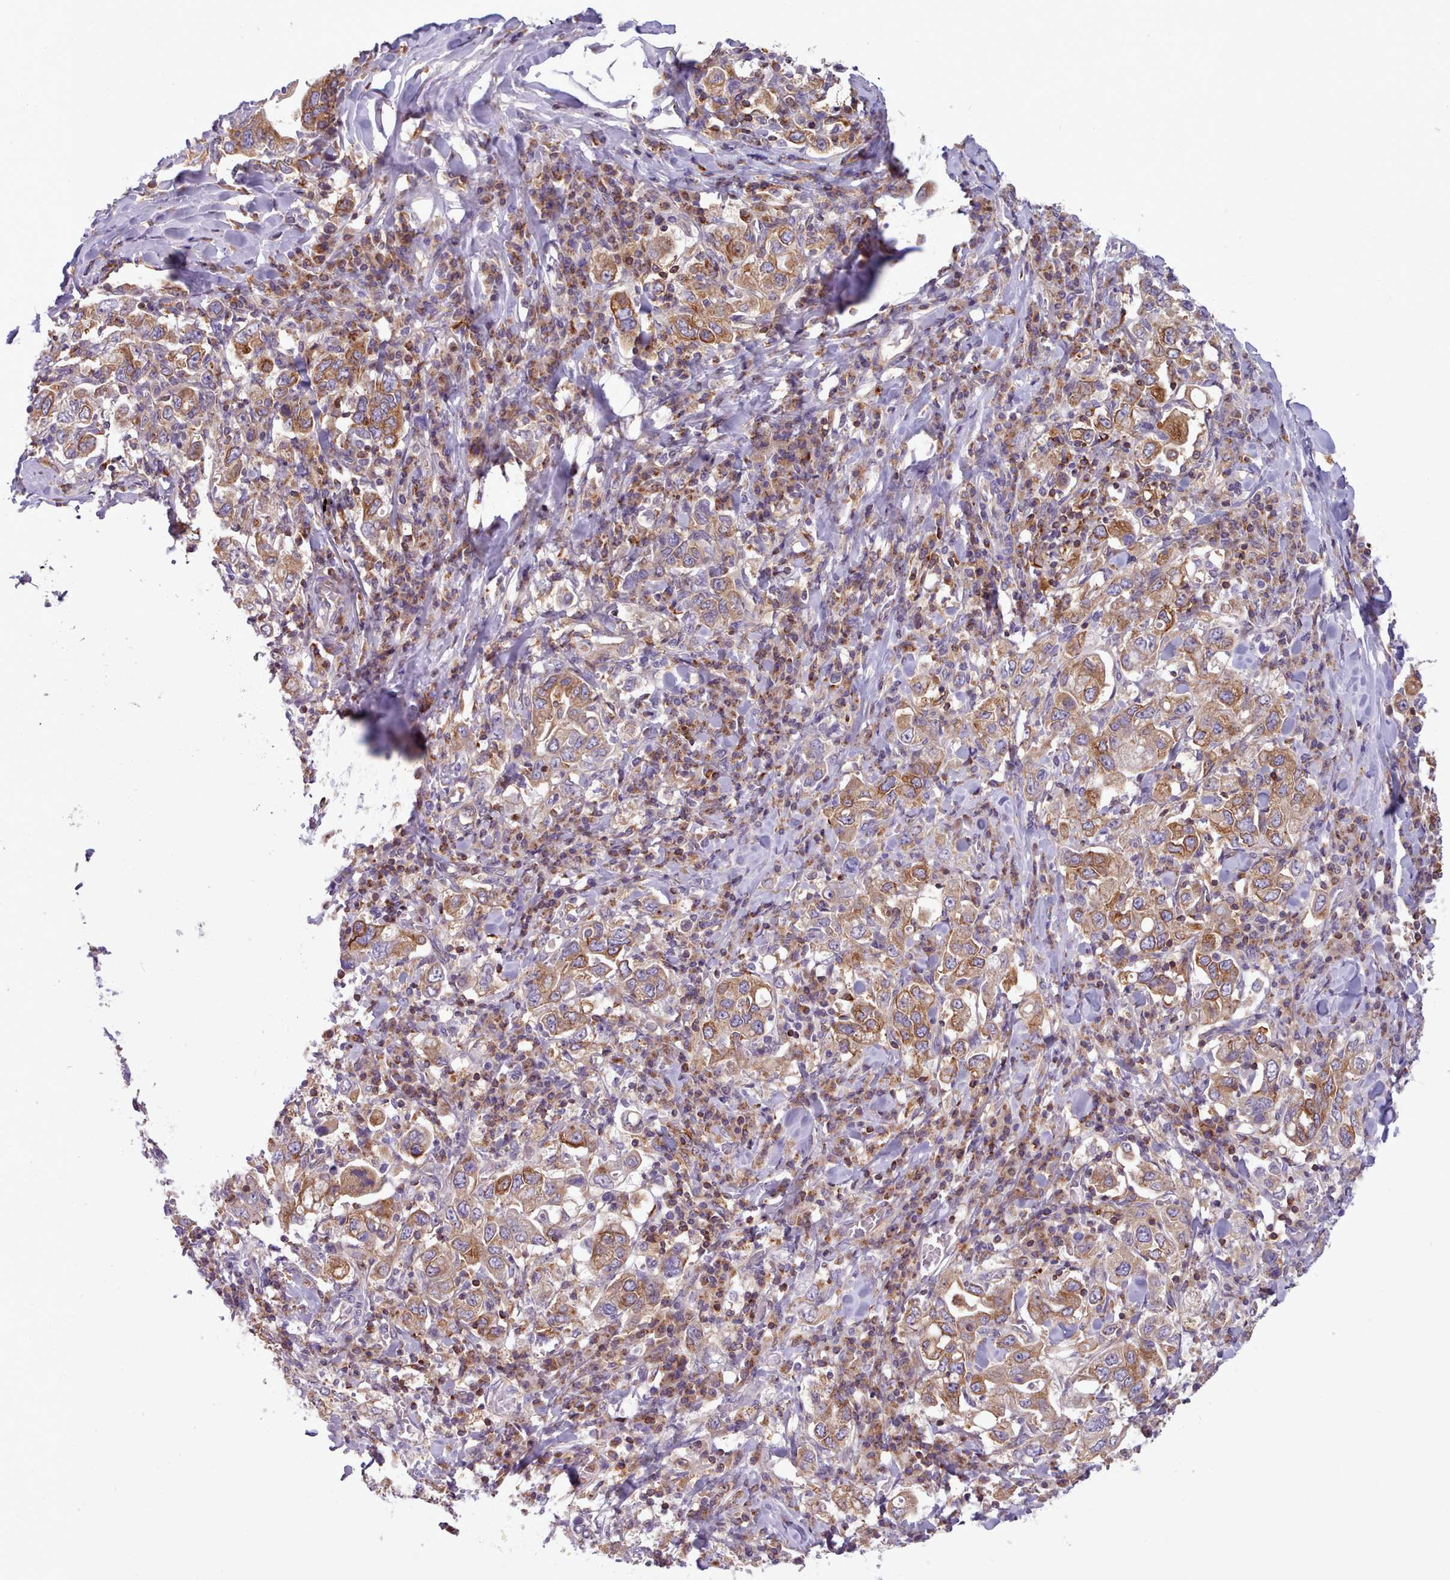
{"staining": {"intensity": "moderate", "quantity": ">75%", "location": "cytoplasmic/membranous"}, "tissue": "stomach cancer", "cell_type": "Tumor cells", "image_type": "cancer", "snomed": [{"axis": "morphology", "description": "Adenocarcinoma, NOS"}, {"axis": "topography", "description": "Stomach, upper"}], "caption": "Immunohistochemical staining of human stomach cancer (adenocarcinoma) demonstrates medium levels of moderate cytoplasmic/membranous protein staining in about >75% of tumor cells. The protein is stained brown, and the nuclei are stained in blue (DAB IHC with brightfield microscopy, high magnification).", "gene": "CRYBG1", "patient": {"sex": "male", "age": 62}}